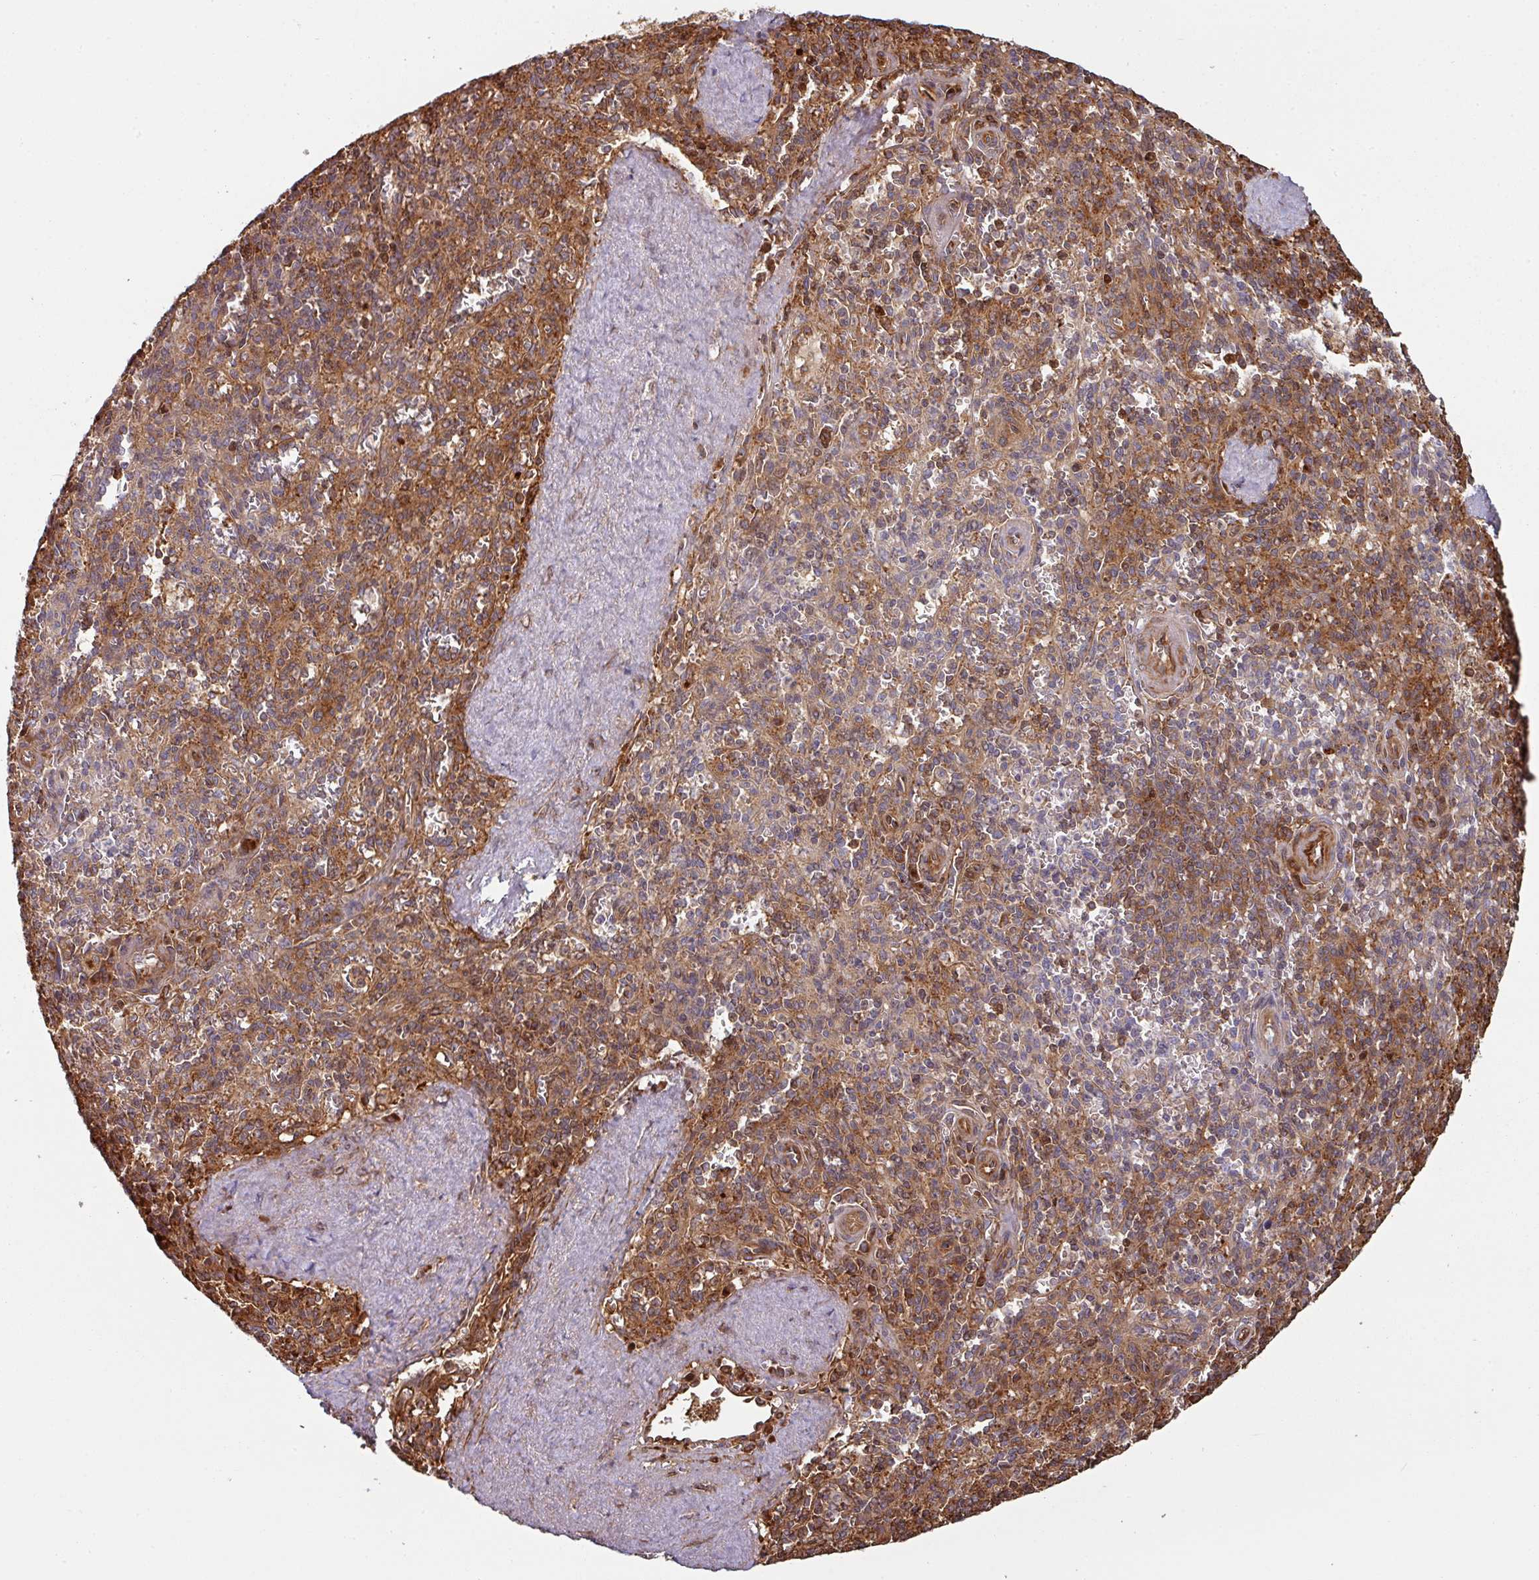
{"staining": {"intensity": "moderate", "quantity": "25%-75%", "location": "cytoplasmic/membranous"}, "tissue": "spleen", "cell_type": "Cells in red pulp", "image_type": "normal", "snomed": [{"axis": "morphology", "description": "Normal tissue, NOS"}, {"axis": "topography", "description": "Spleen"}], "caption": "About 25%-75% of cells in red pulp in unremarkable human spleen demonstrate moderate cytoplasmic/membranous protein staining as visualized by brown immunohistochemical staining.", "gene": "SIK1", "patient": {"sex": "female", "age": 70}}